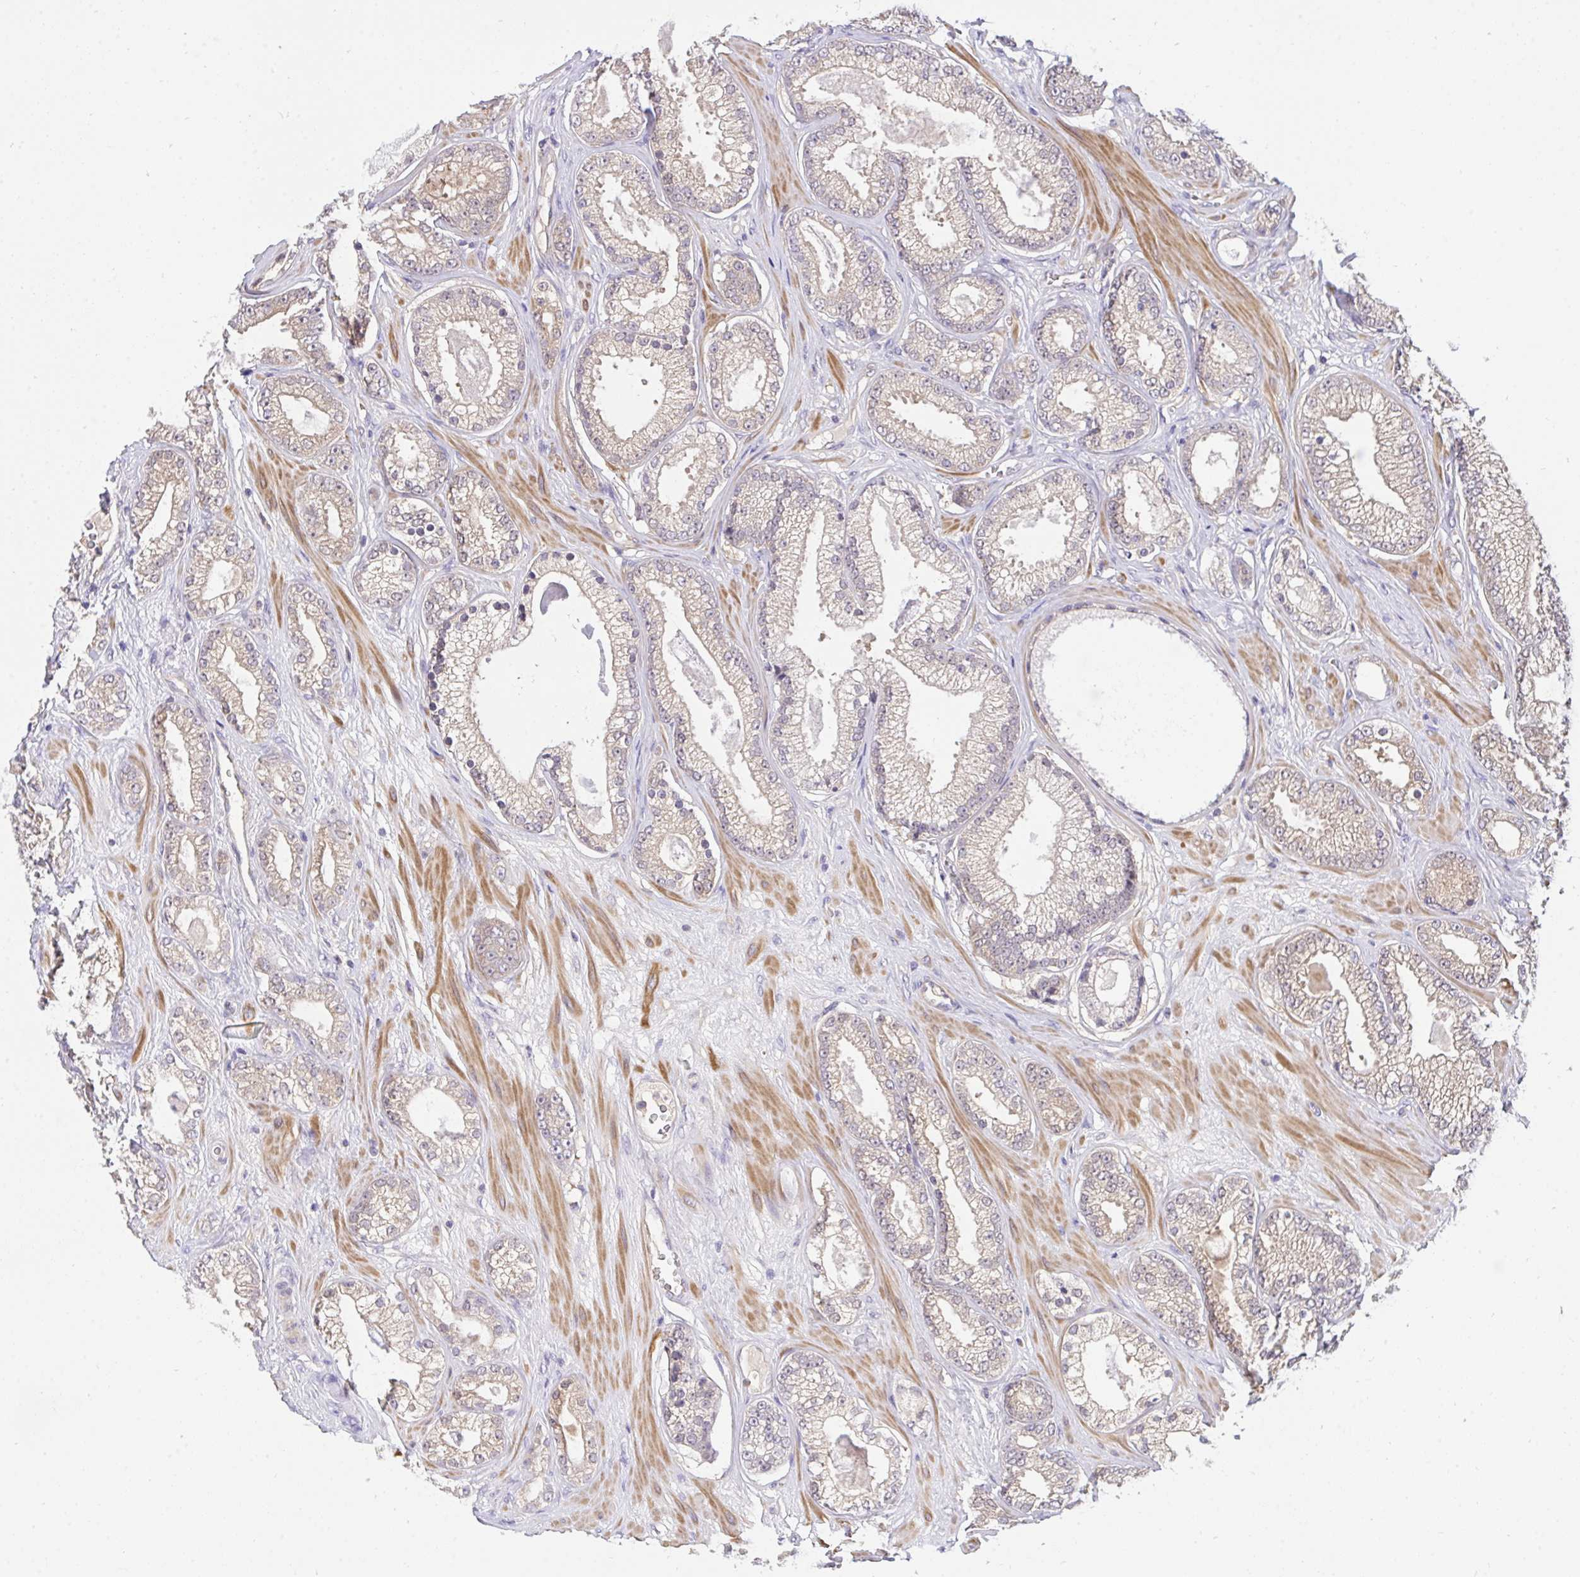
{"staining": {"intensity": "negative", "quantity": "none", "location": "none"}, "tissue": "prostate cancer", "cell_type": "Tumor cells", "image_type": "cancer", "snomed": [{"axis": "morphology", "description": "Adenocarcinoma, High grade"}, {"axis": "topography", "description": "Prostate"}], "caption": "This is an immunohistochemistry (IHC) micrograph of human prostate cancer. There is no expression in tumor cells.", "gene": "C19orf54", "patient": {"sex": "male", "age": 66}}